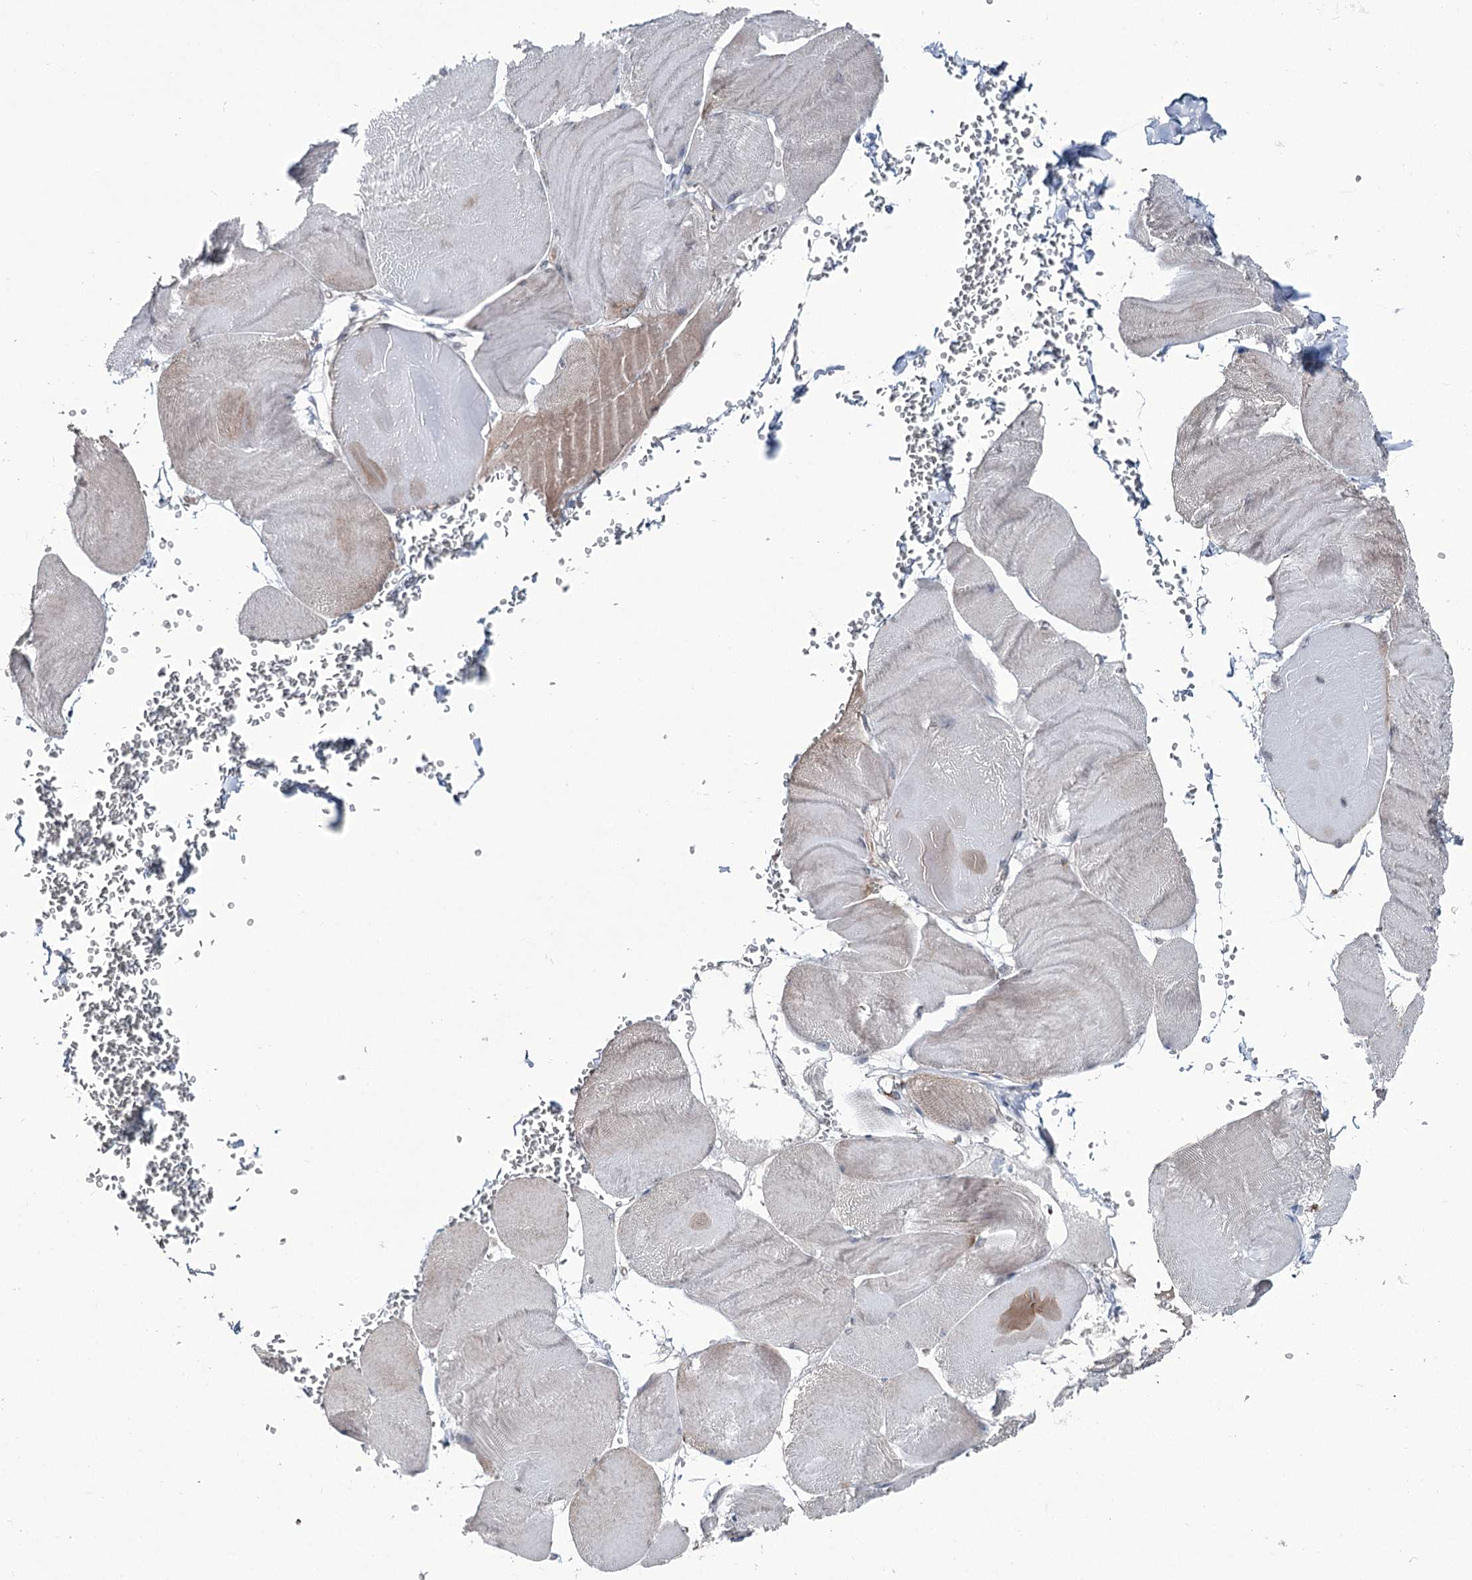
{"staining": {"intensity": "weak", "quantity": "<25%", "location": "cytoplasmic/membranous"}, "tissue": "skeletal muscle", "cell_type": "Myocytes", "image_type": "normal", "snomed": [{"axis": "morphology", "description": "Normal tissue, NOS"}, {"axis": "morphology", "description": "Basal cell carcinoma"}, {"axis": "topography", "description": "Skeletal muscle"}], "caption": "Immunohistochemistry image of benign skeletal muscle: skeletal muscle stained with DAB (3,3'-diaminobenzidine) exhibits no significant protein staining in myocytes.", "gene": "FAM120B", "patient": {"sex": "female", "age": 64}}